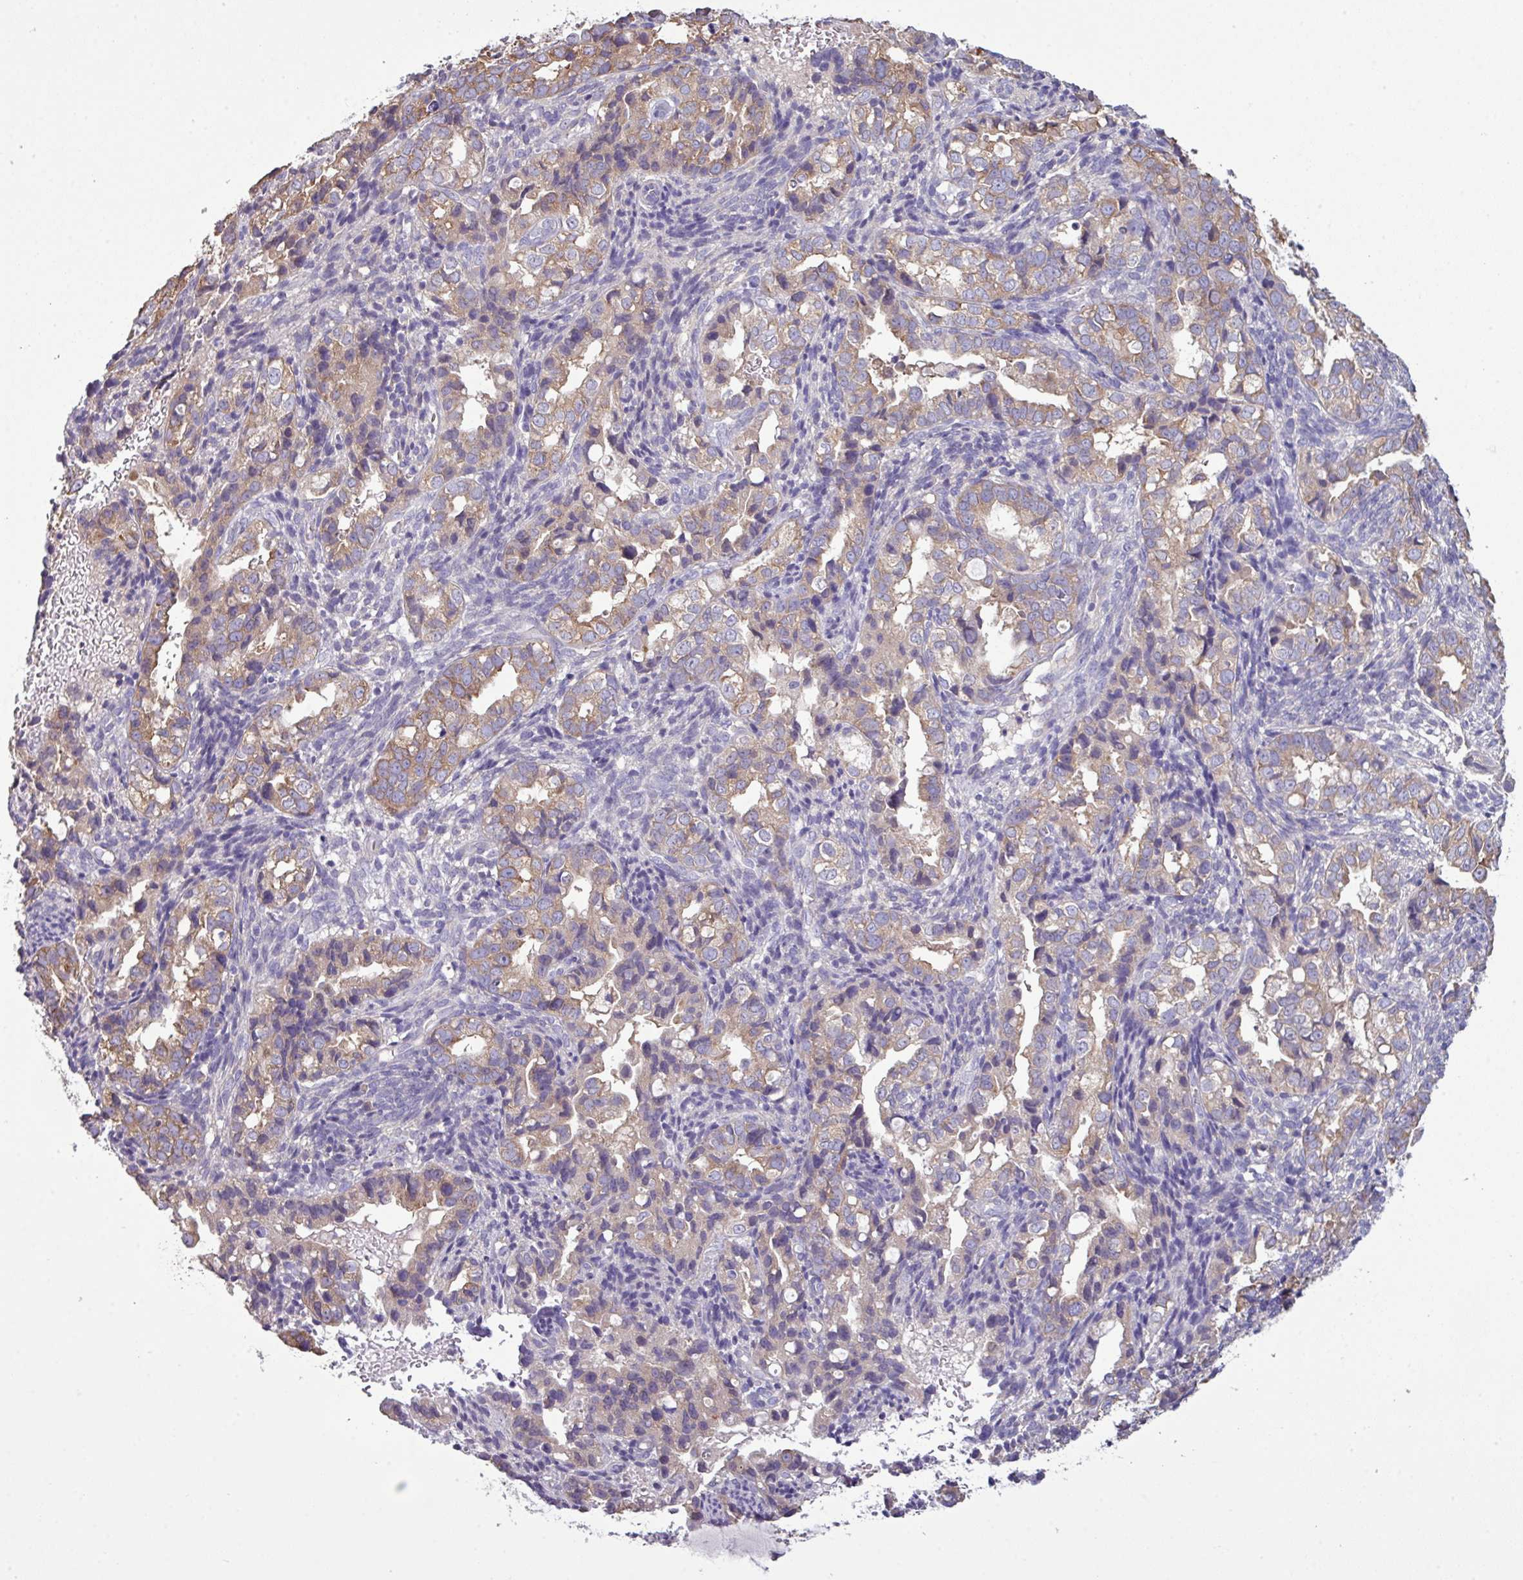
{"staining": {"intensity": "moderate", "quantity": ">75%", "location": "cytoplasmic/membranous"}, "tissue": "endometrial cancer", "cell_type": "Tumor cells", "image_type": "cancer", "snomed": [{"axis": "morphology", "description": "Adenocarcinoma, NOS"}, {"axis": "topography", "description": "Endometrium"}], "caption": "This is an image of IHC staining of endometrial adenocarcinoma, which shows moderate expression in the cytoplasmic/membranous of tumor cells.", "gene": "AGAP5", "patient": {"sex": "female", "age": 57}}